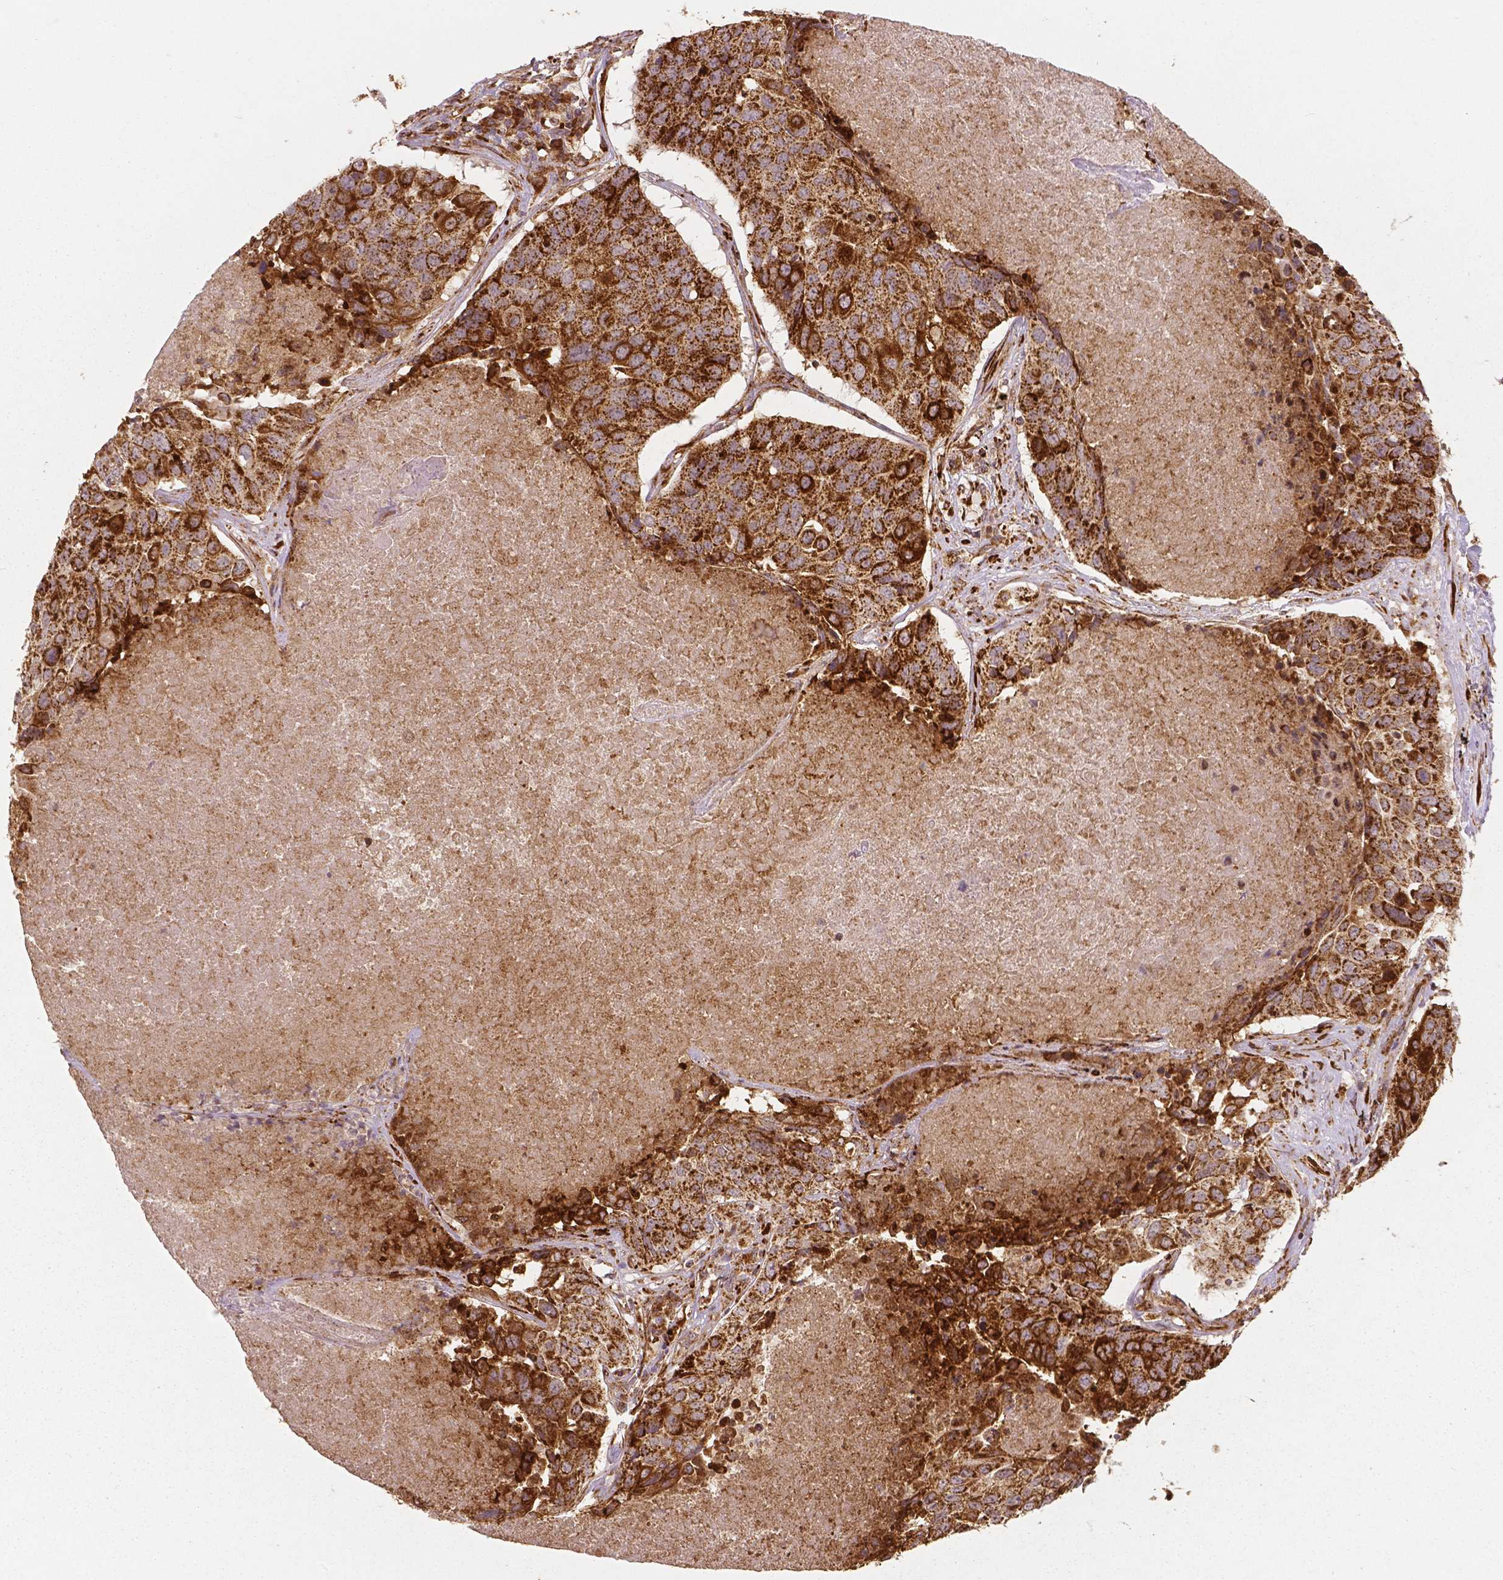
{"staining": {"intensity": "strong", "quantity": ">75%", "location": "cytoplasmic/membranous"}, "tissue": "lung cancer", "cell_type": "Tumor cells", "image_type": "cancer", "snomed": [{"axis": "morphology", "description": "Normal tissue, NOS"}, {"axis": "morphology", "description": "Squamous cell carcinoma, NOS"}, {"axis": "topography", "description": "Bronchus"}, {"axis": "topography", "description": "Lung"}], "caption": "Tumor cells exhibit high levels of strong cytoplasmic/membranous expression in approximately >75% of cells in human squamous cell carcinoma (lung). The staining was performed using DAB, with brown indicating positive protein expression. Nuclei are stained blue with hematoxylin.", "gene": "PGAM5", "patient": {"sex": "male", "age": 64}}